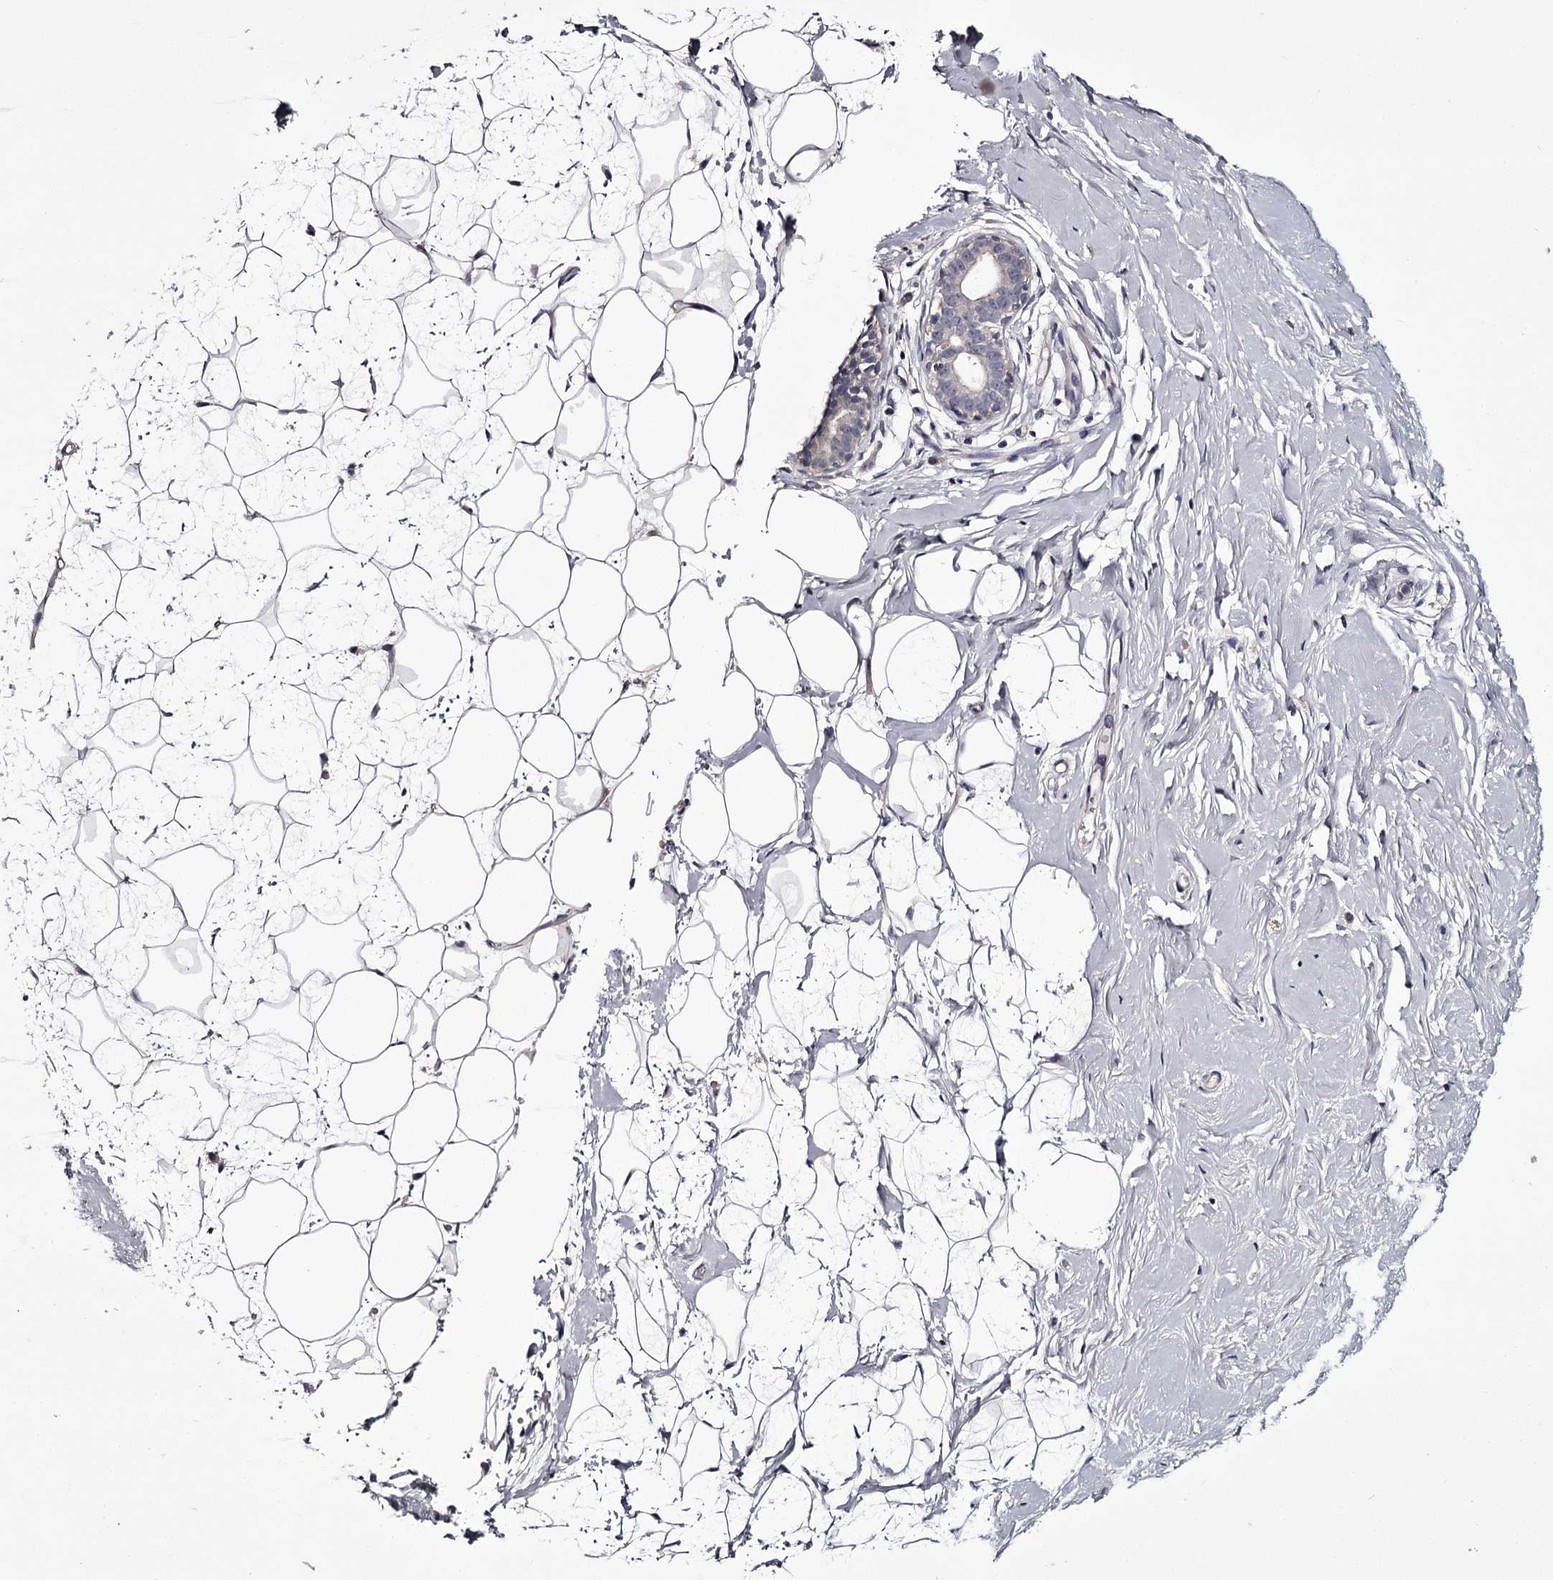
{"staining": {"intensity": "negative", "quantity": "none", "location": "none"}, "tissue": "breast", "cell_type": "Adipocytes", "image_type": "normal", "snomed": [{"axis": "morphology", "description": "Normal tissue, NOS"}, {"axis": "morphology", "description": "Adenoma, NOS"}, {"axis": "topography", "description": "Breast"}], "caption": "There is no significant staining in adipocytes of breast.", "gene": "PRM2", "patient": {"sex": "female", "age": 23}}